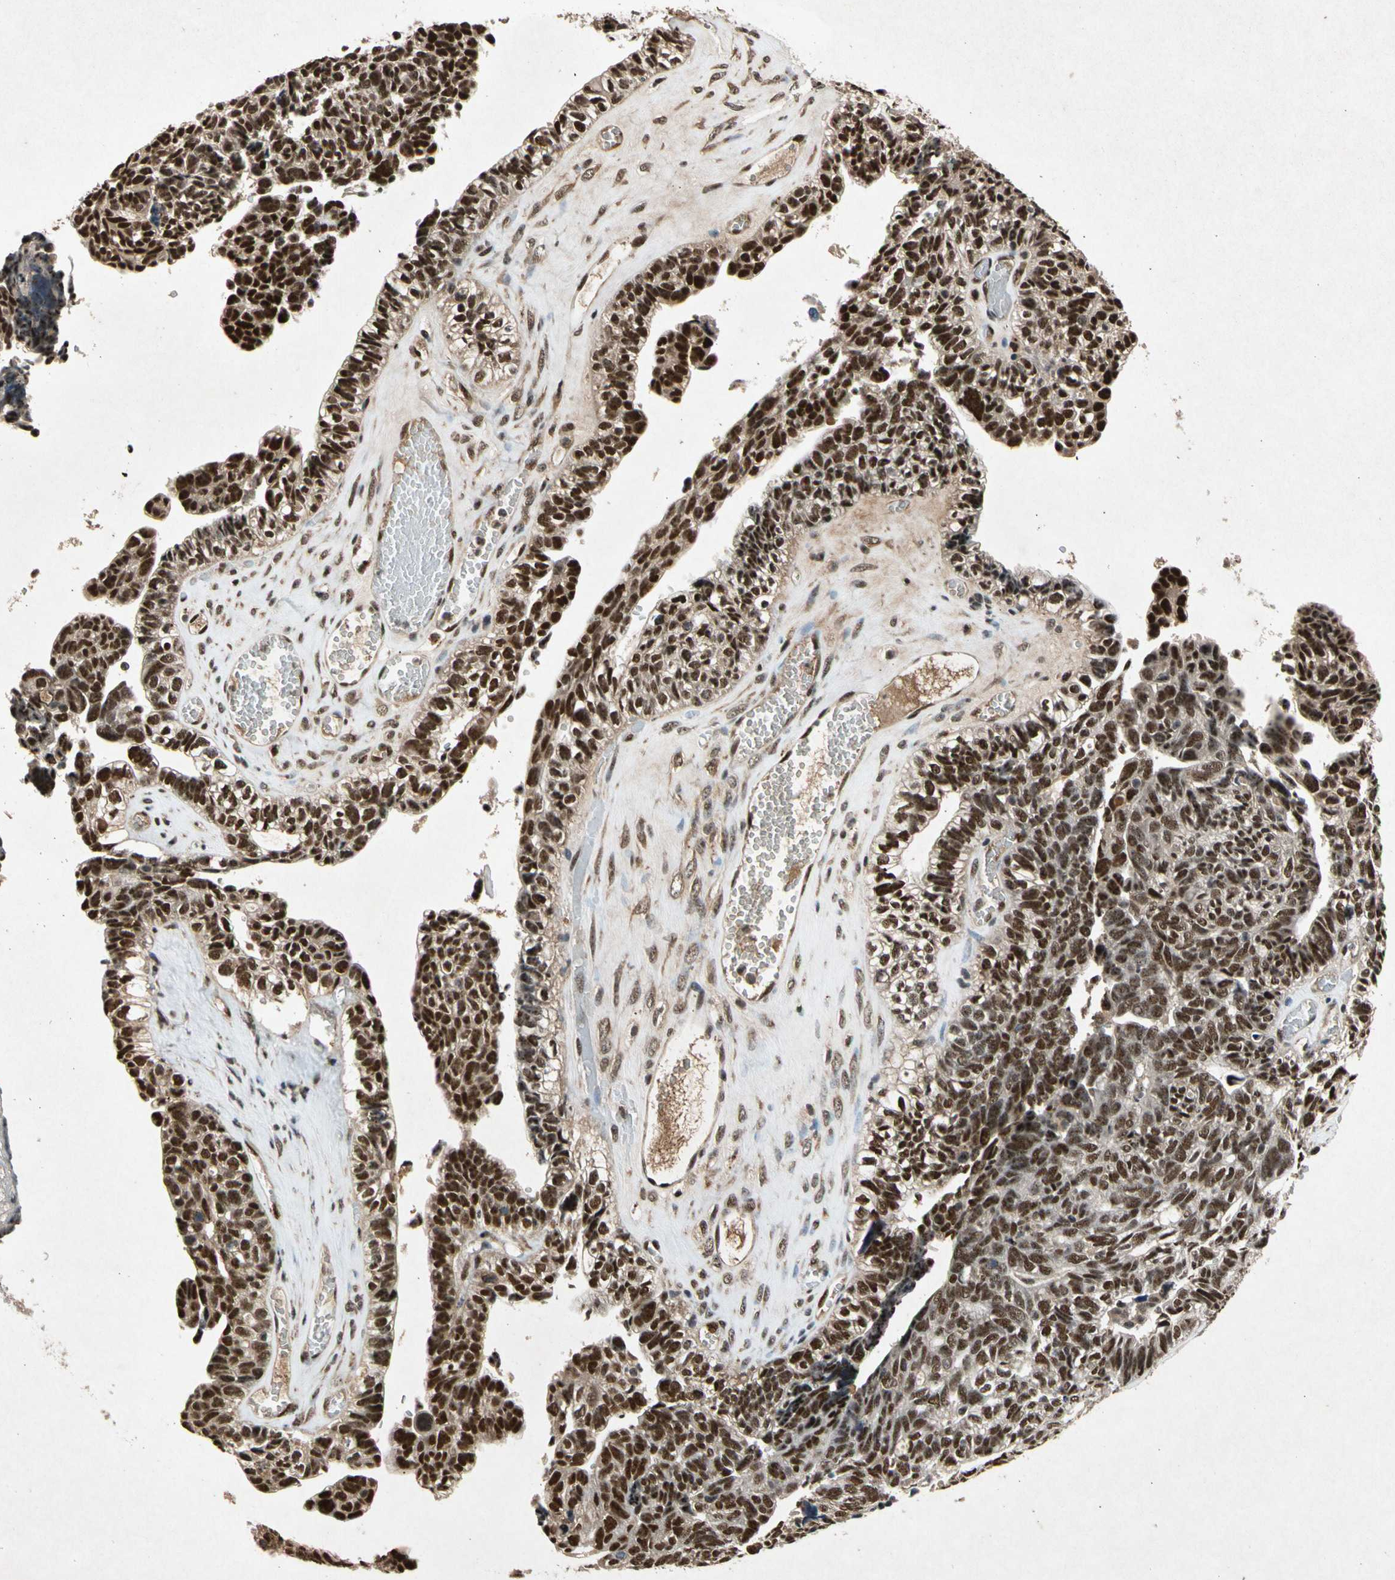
{"staining": {"intensity": "strong", "quantity": ">75%", "location": "nuclear"}, "tissue": "ovarian cancer", "cell_type": "Tumor cells", "image_type": "cancer", "snomed": [{"axis": "morphology", "description": "Cystadenocarcinoma, serous, NOS"}, {"axis": "topography", "description": "Ovary"}], "caption": "Immunohistochemistry (IHC) (DAB (3,3'-diaminobenzidine)) staining of ovarian cancer (serous cystadenocarcinoma) displays strong nuclear protein positivity in approximately >75% of tumor cells. The protein of interest is stained brown, and the nuclei are stained in blue (DAB (3,3'-diaminobenzidine) IHC with brightfield microscopy, high magnification).", "gene": "PML", "patient": {"sex": "female", "age": 79}}